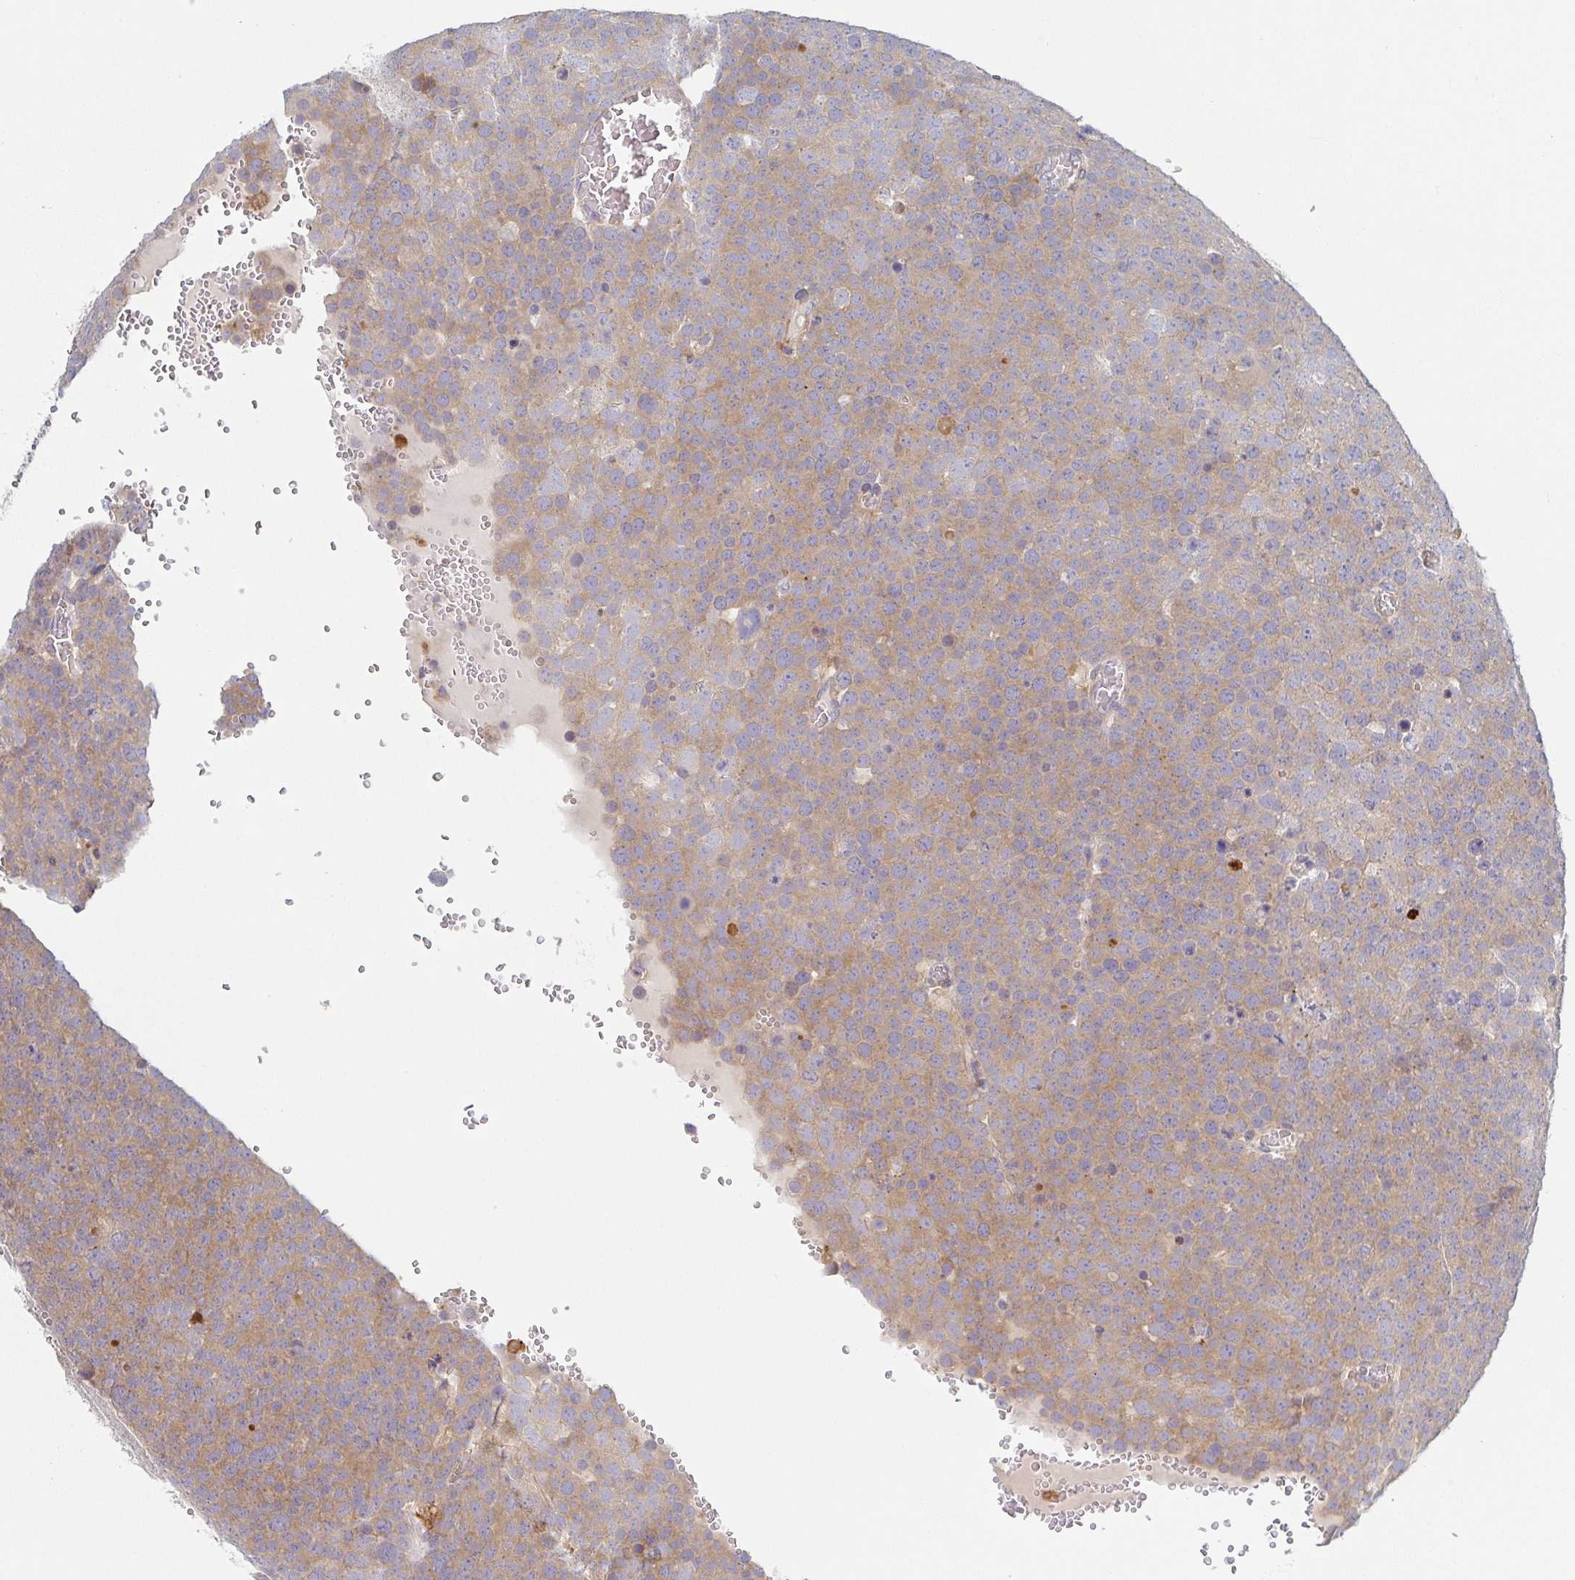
{"staining": {"intensity": "weak", "quantity": ">75%", "location": "cytoplasmic/membranous"}, "tissue": "testis cancer", "cell_type": "Tumor cells", "image_type": "cancer", "snomed": [{"axis": "morphology", "description": "Seminoma, NOS"}, {"axis": "topography", "description": "Testis"}], "caption": "Weak cytoplasmic/membranous positivity is present in approximately >75% of tumor cells in testis cancer (seminoma).", "gene": "TUFT1", "patient": {"sex": "male", "age": 71}}